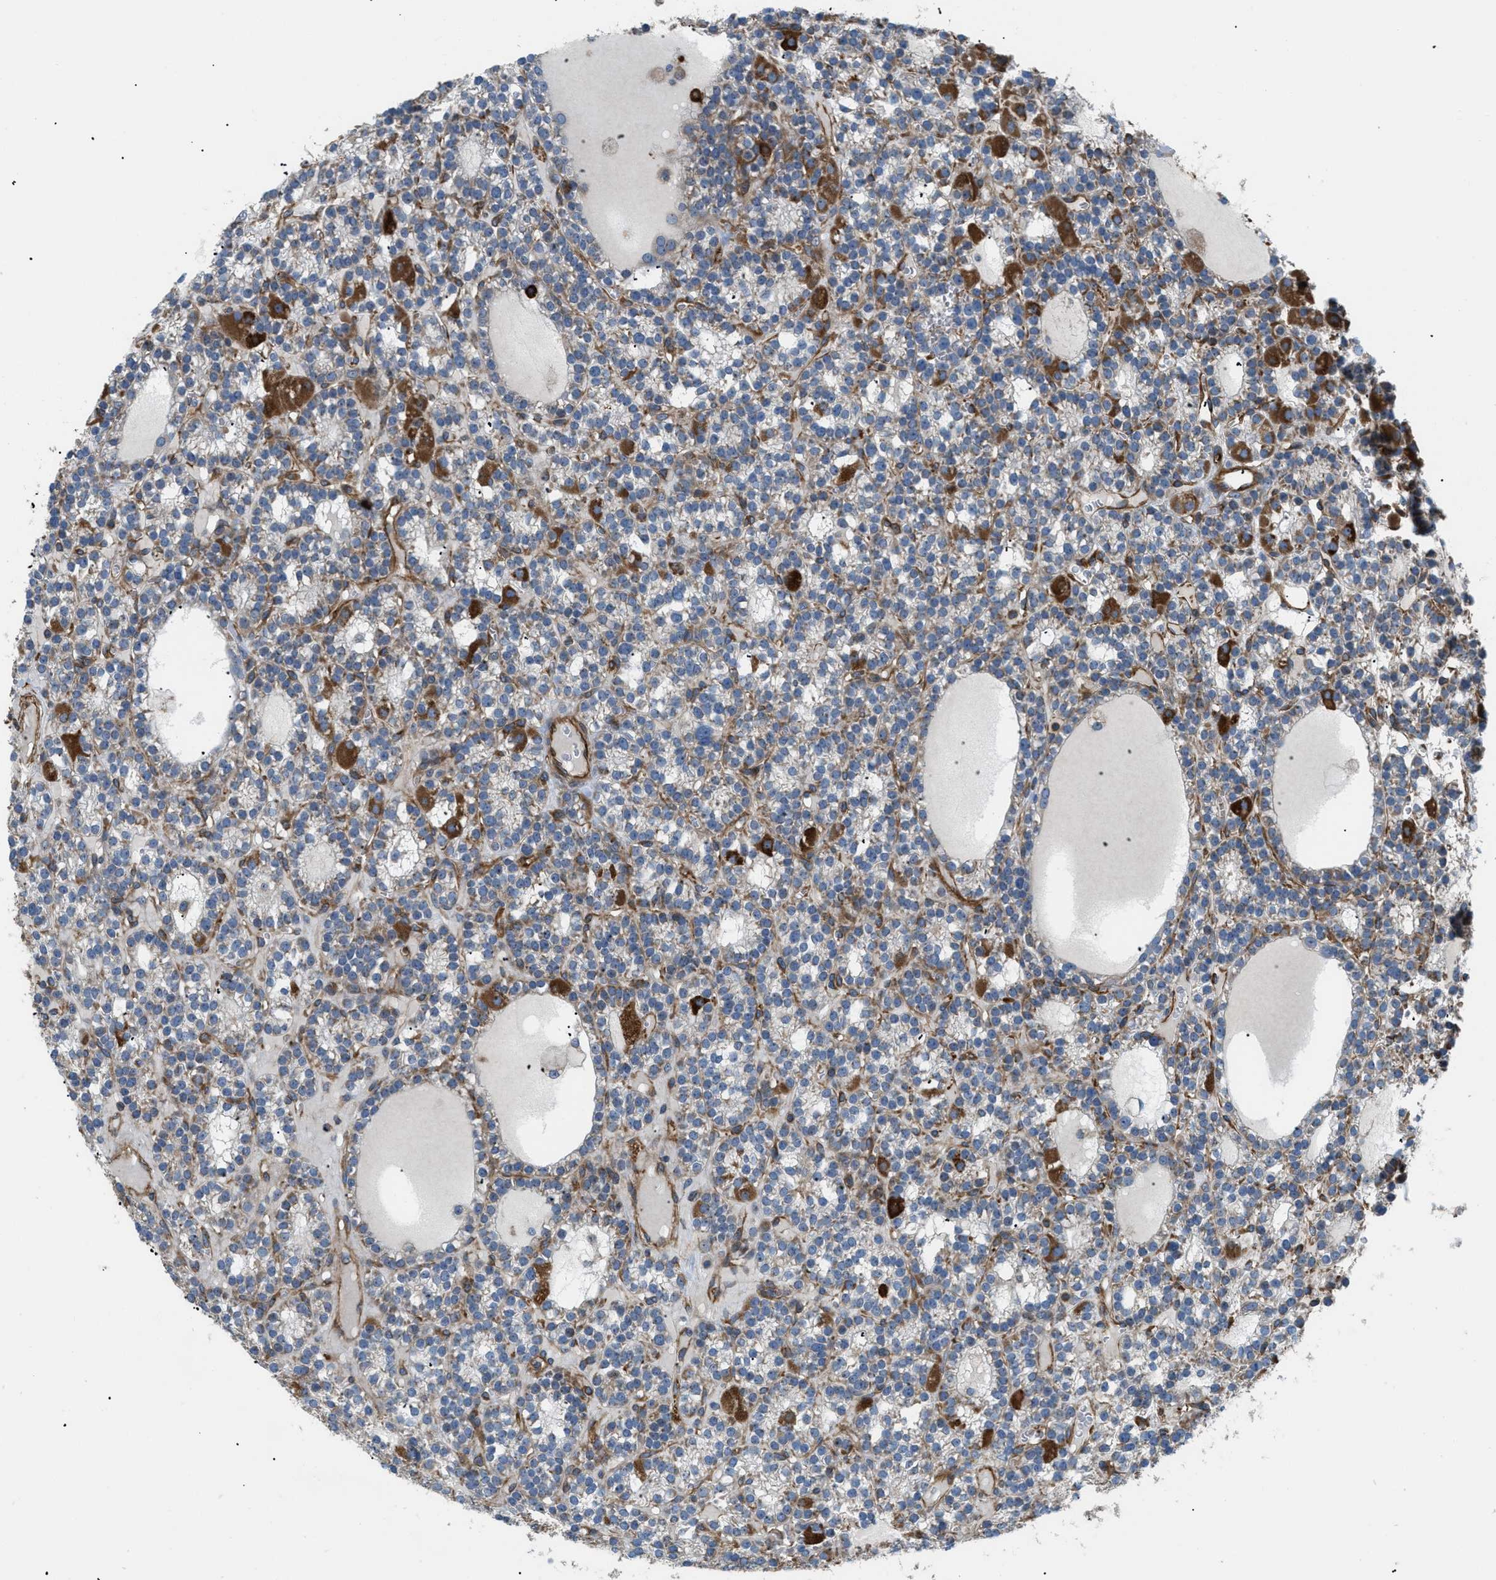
{"staining": {"intensity": "moderate", "quantity": "25%-75%", "location": "cytoplasmic/membranous"}, "tissue": "parathyroid gland", "cell_type": "Glandular cells", "image_type": "normal", "snomed": [{"axis": "morphology", "description": "Normal tissue, NOS"}, {"axis": "morphology", "description": "Adenoma, NOS"}, {"axis": "topography", "description": "Parathyroid gland"}], "caption": "Unremarkable parathyroid gland displays moderate cytoplasmic/membranous positivity in approximately 25%-75% of glandular cells.", "gene": "ATP2A3", "patient": {"sex": "female", "age": 58}}